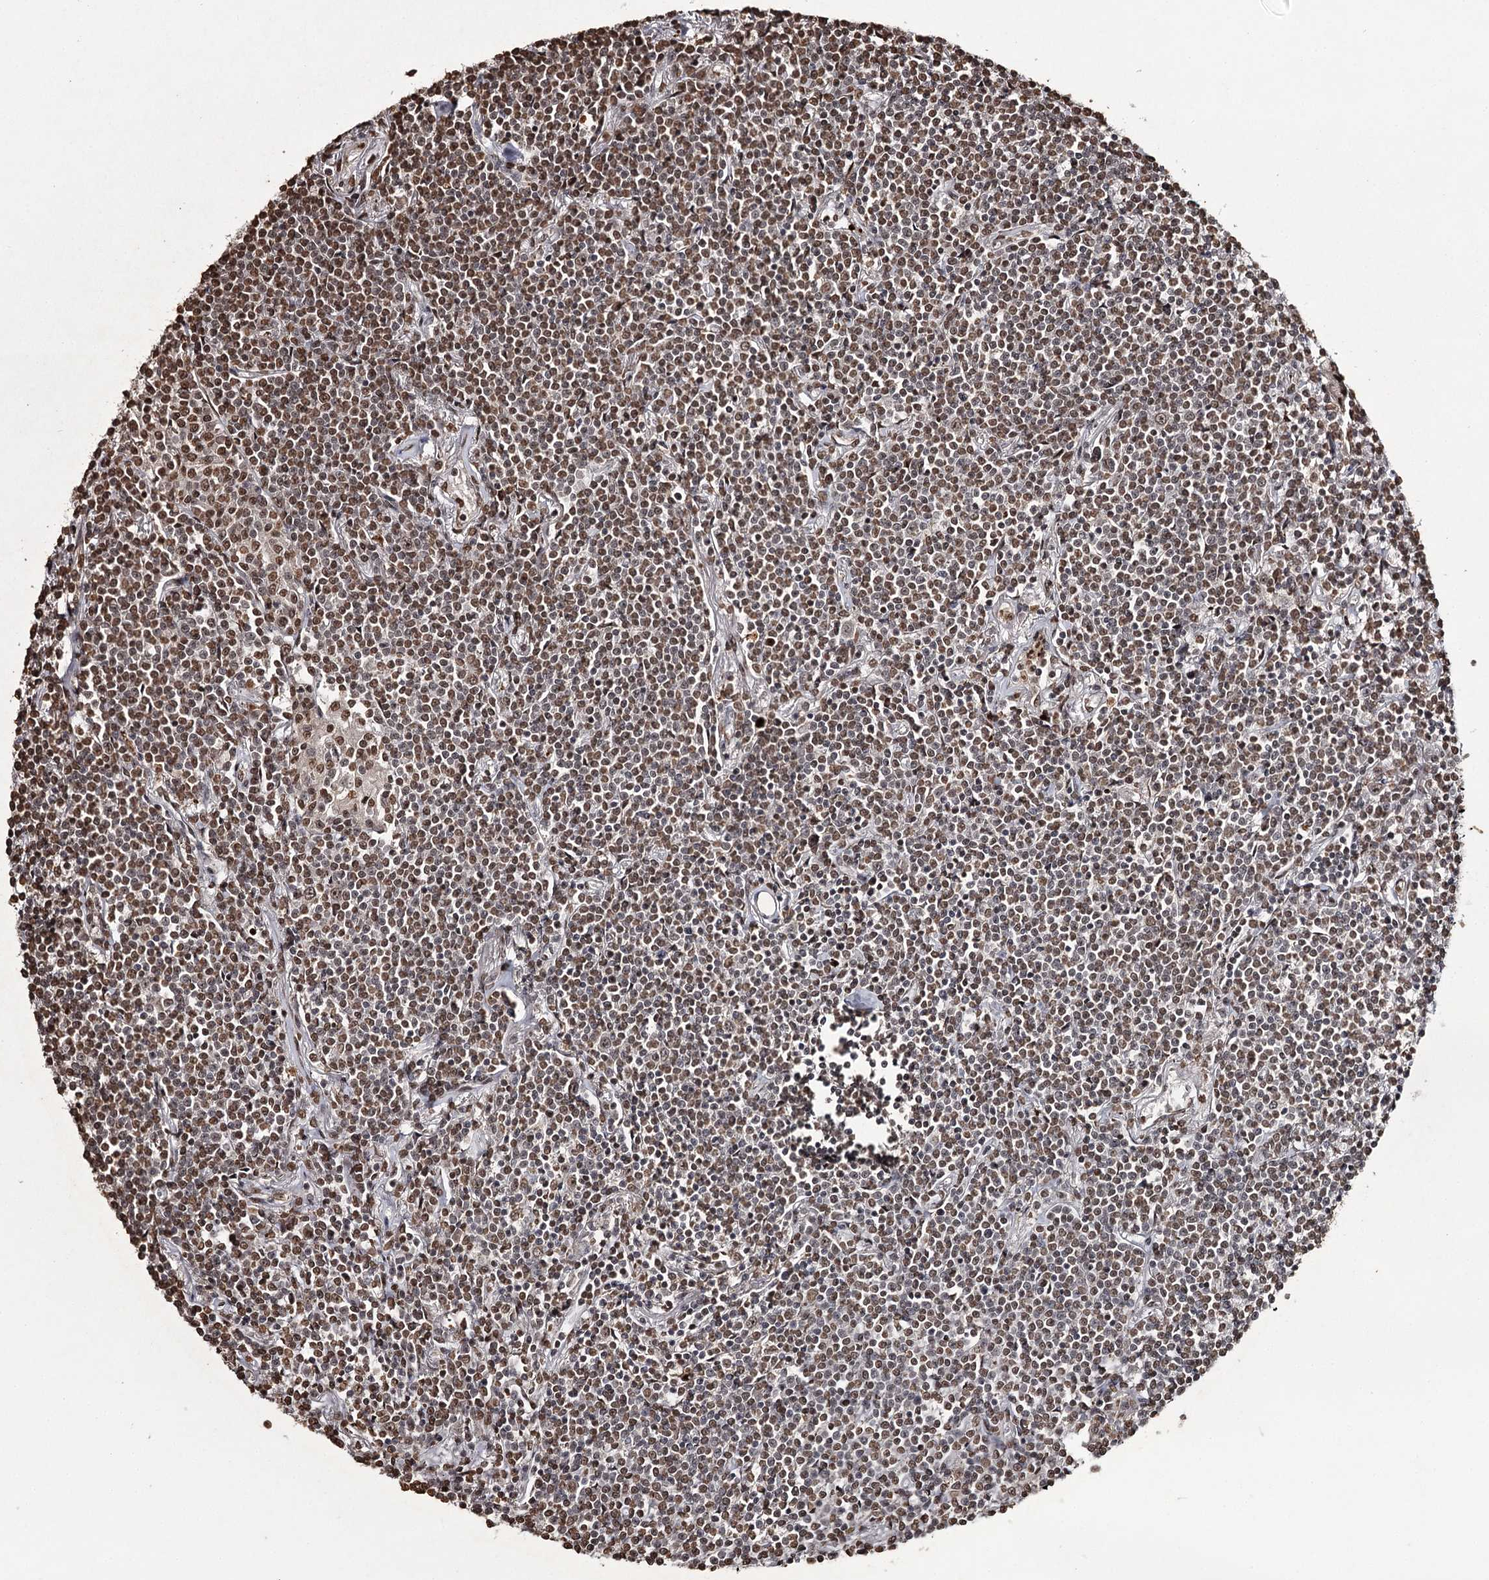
{"staining": {"intensity": "moderate", "quantity": ">75%", "location": "nuclear"}, "tissue": "lymphoma", "cell_type": "Tumor cells", "image_type": "cancer", "snomed": [{"axis": "morphology", "description": "Malignant lymphoma, non-Hodgkin's type, Low grade"}, {"axis": "topography", "description": "Lung"}], "caption": "Lymphoma stained with DAB immunohistochemistry displays medium levels of moderate nuclear positivity in approximately >75% of tumor cells.", "gene": "THYN1", "patient": {"sex": "female", "age": 71}}